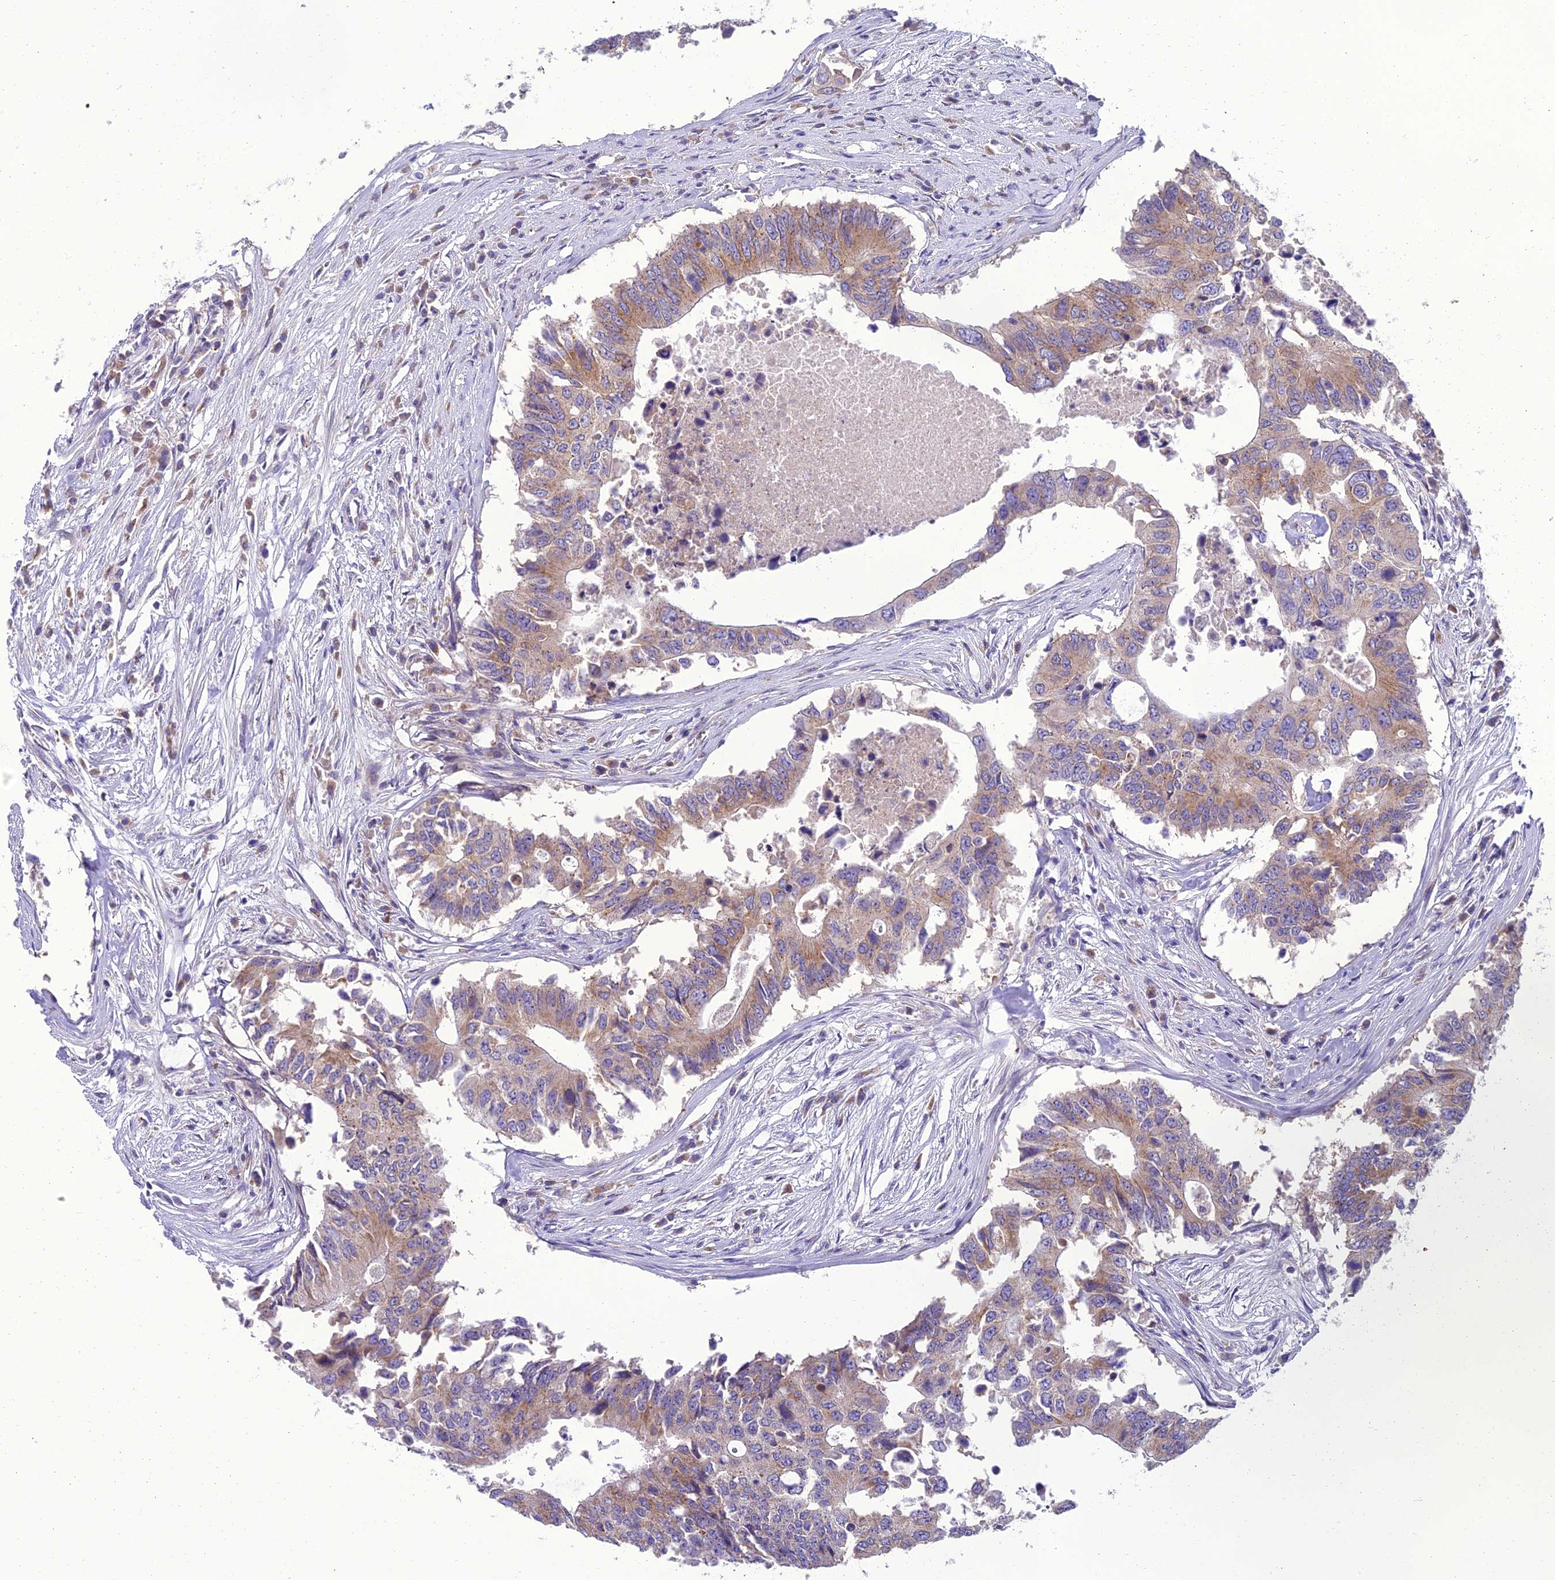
{"staining": {"intensity": "moderate", "quantity": "25%-75%", "location": "cytoplasmic/membranous"}, "tissue": "colorectal cancer", "cell_type": "Tumor cells", "image_type": "cancer", "snomed": [{"axis": "morphology", "description": "Adenocarcinoma, NOS"}, {"axis": "topography", "description": "Colon"}], "caption": "Colorectal adenocarcinoma stained for a protein displays moderate cytoplasmic/membranous positivity in tumor cells.", "gene": "GOLPH3", "patient": {"sex": "male", "age": 71}}